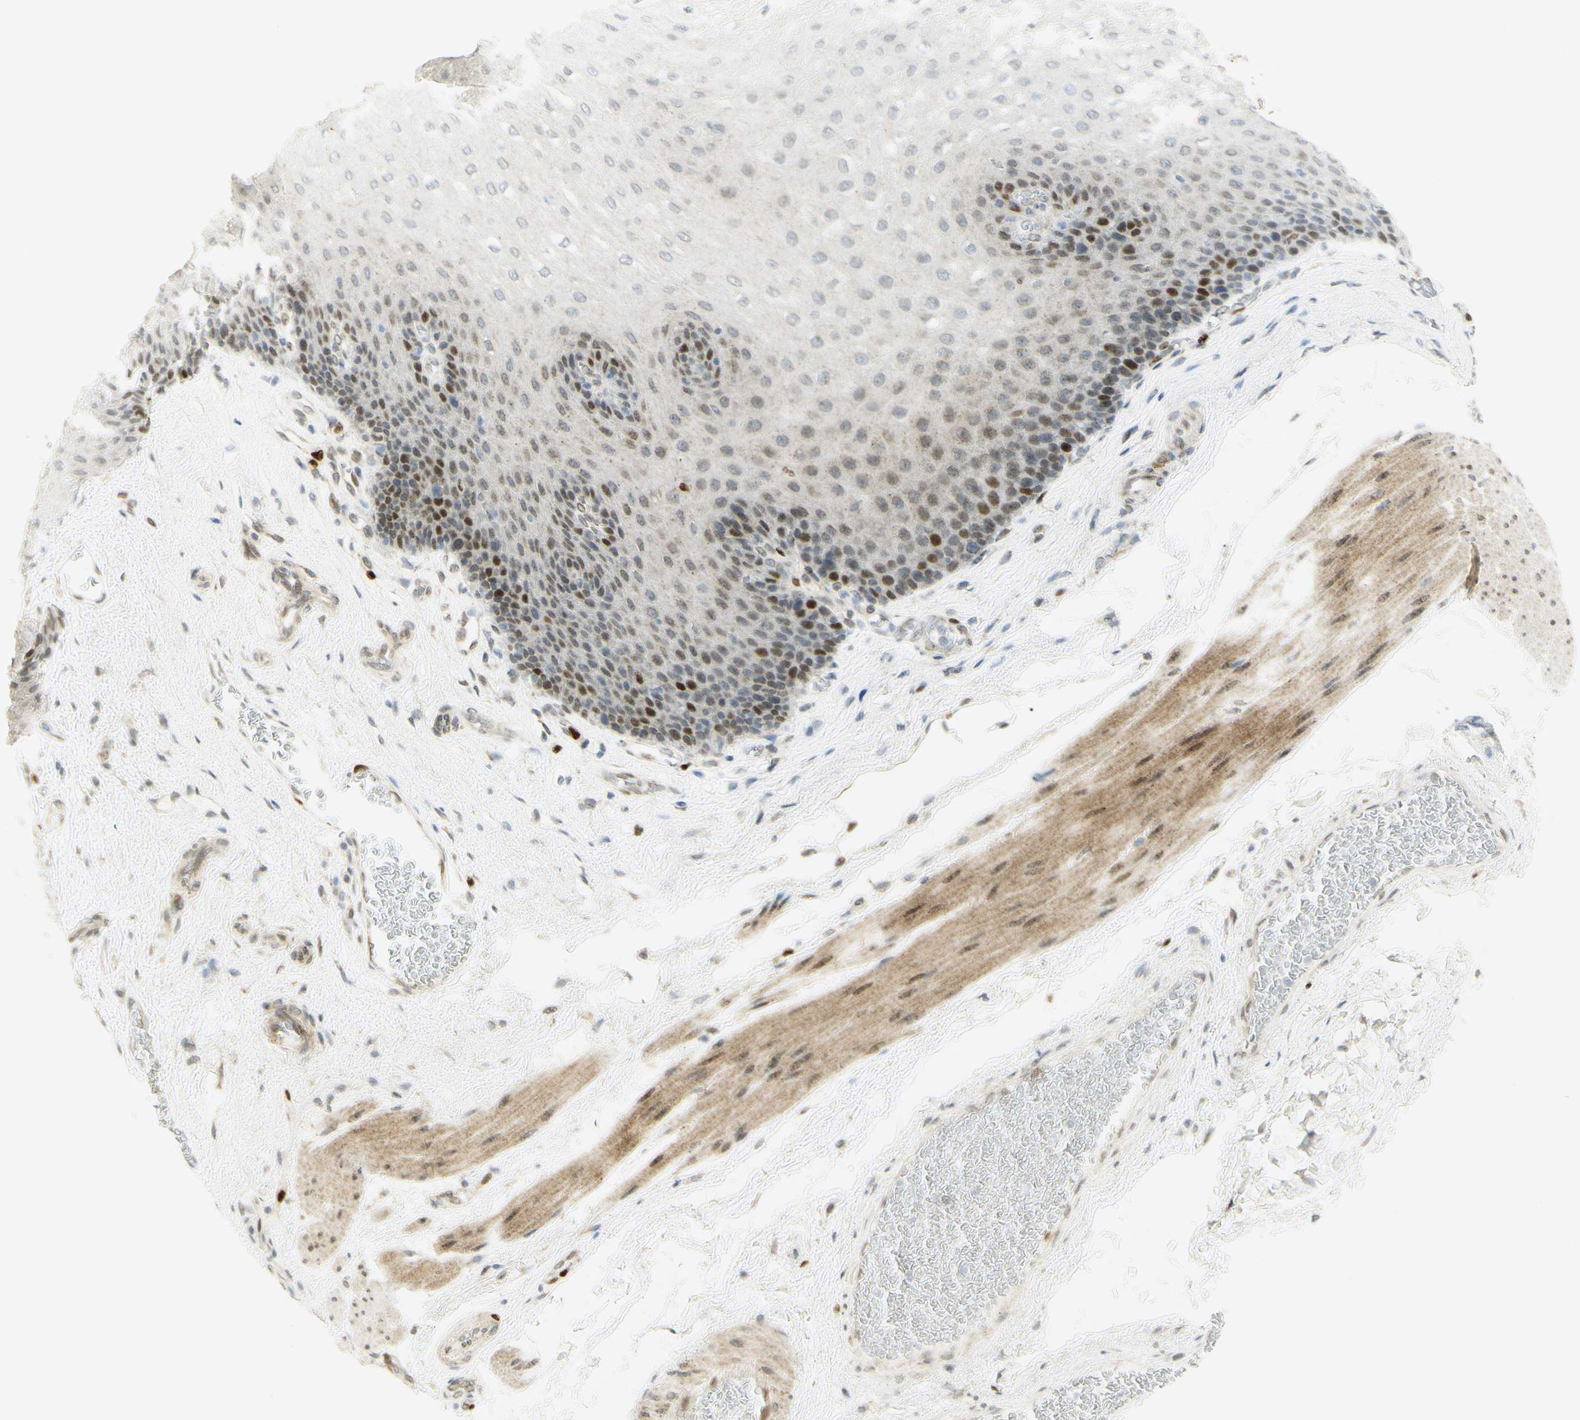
{"staining": {"intensity": "strong", "quantity": "<25%", "location": "nuclear"}, "tissue": "esophagus", "cell_type": "Squamous epithelial cells", "image_type": "normal", "snomed": [{"axis": "morphology", "description": "Normal tissue, NOS"}, {"axis": "topography", "description": "Esophagus"}], "caption": "This histopathology image displays unremarkable esophagus stained with immunohistochemistry (IHC) to label a protein in brown. The nuclear of squamous epithelial cells show strong positivity for the protein. Nuclei are counter-stained blue.", "gene": "E2F1", "patient": {"sex": "female", "age": 72}}